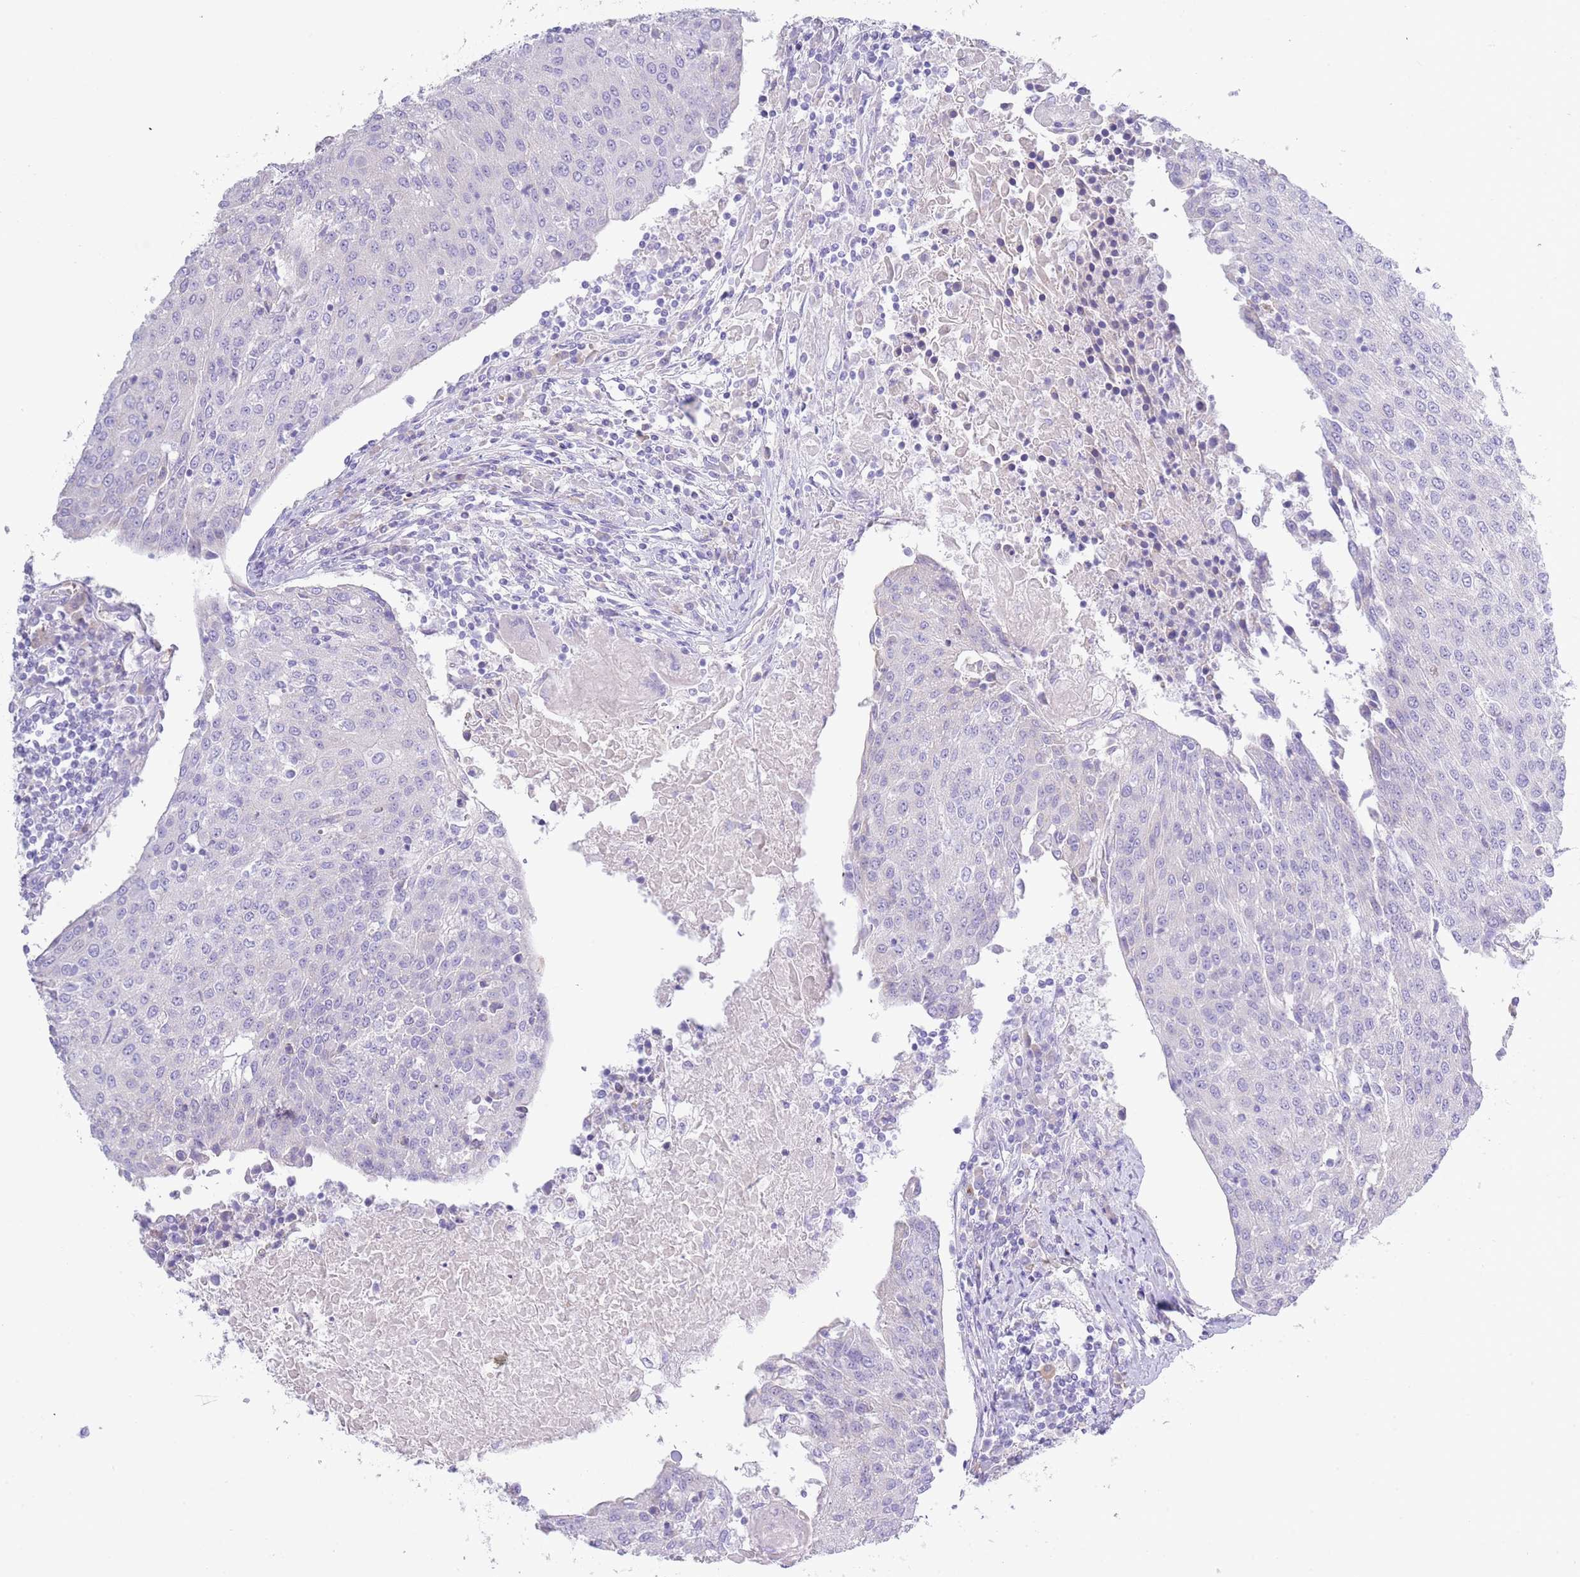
{"staining": {"intensity": "negative", "quantity": "none", "location": "none"}, "tissue": "urothelial cancer", "cell_type": "Tumor cells", "image_type": "cancer", "snomed": [{"axis": "morphology", "description": "Urothelial carcinoma, High grade"}, {"axis": "topography", "description": "Urinary bladder"}], "caption": "Immunohistochemical staining of human high-grade urothelial carcinoma demonstrates no significant expression in tumor cells.", "gene": "ACR", "patient": {"sex": "female", "age": 85}}